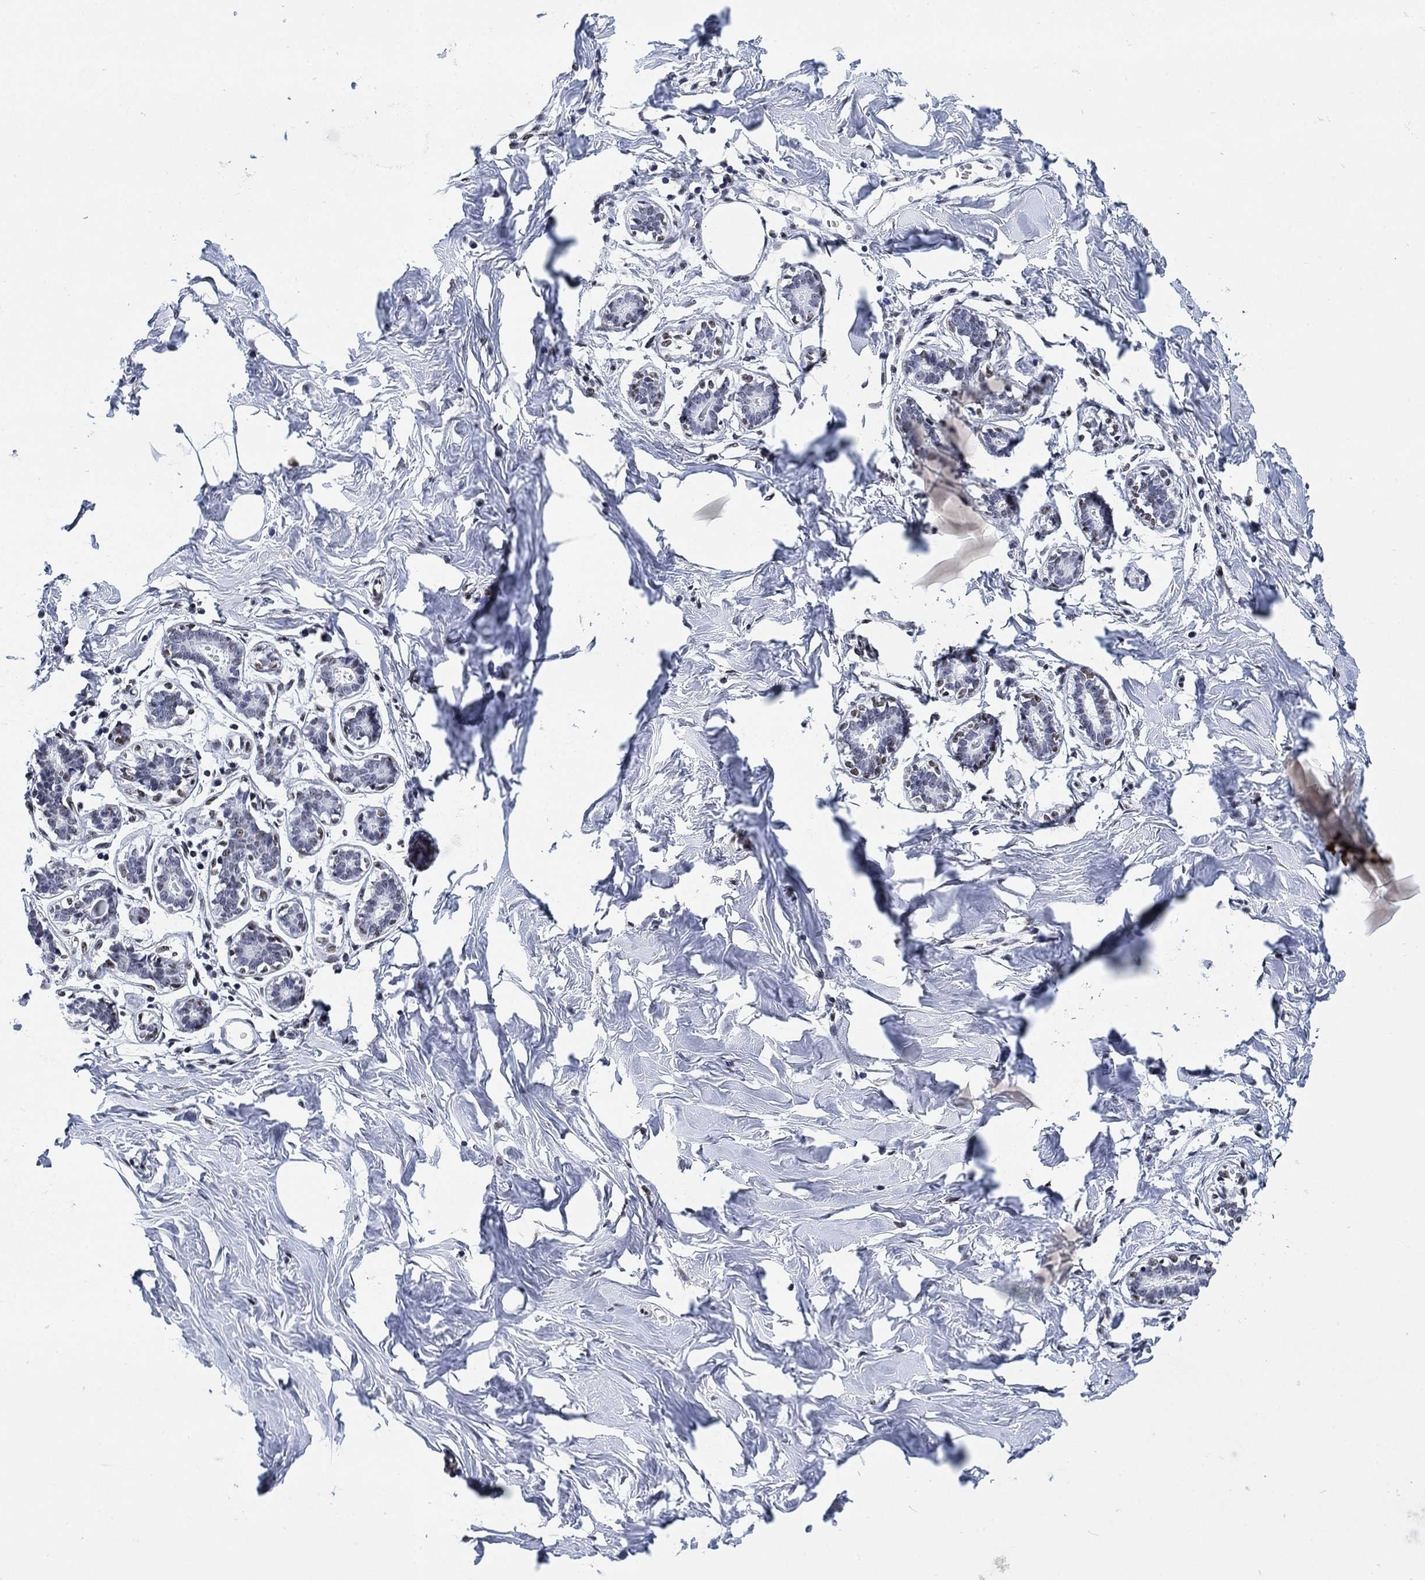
{"staining": {"intensity": "moderate", "quantity": "<25%", "location": "nuclear"}, "tissue": "breast", "cell_type": "Glandular cells", "image_type": "normal", "snomed": [{"axis": "morphology", "description": "Normal tissue, NOS"}, {"axis": "morphology", "description": "Lobular carcinoma, in situ"}, {"axis": "topography", "description": "Breast"}], "caption": "DAB (3,3'-diaminobenzidine) immunohistochemical staining of benign breast shows moderate nuclear protein staining in about <25% of glandular cells. (DAB (3,3'-diaminobenzidine) = brown stain, brightfield microscopy at high magnification).", "gene": "H1", "patient": {"sex": "female", "age": 35}}